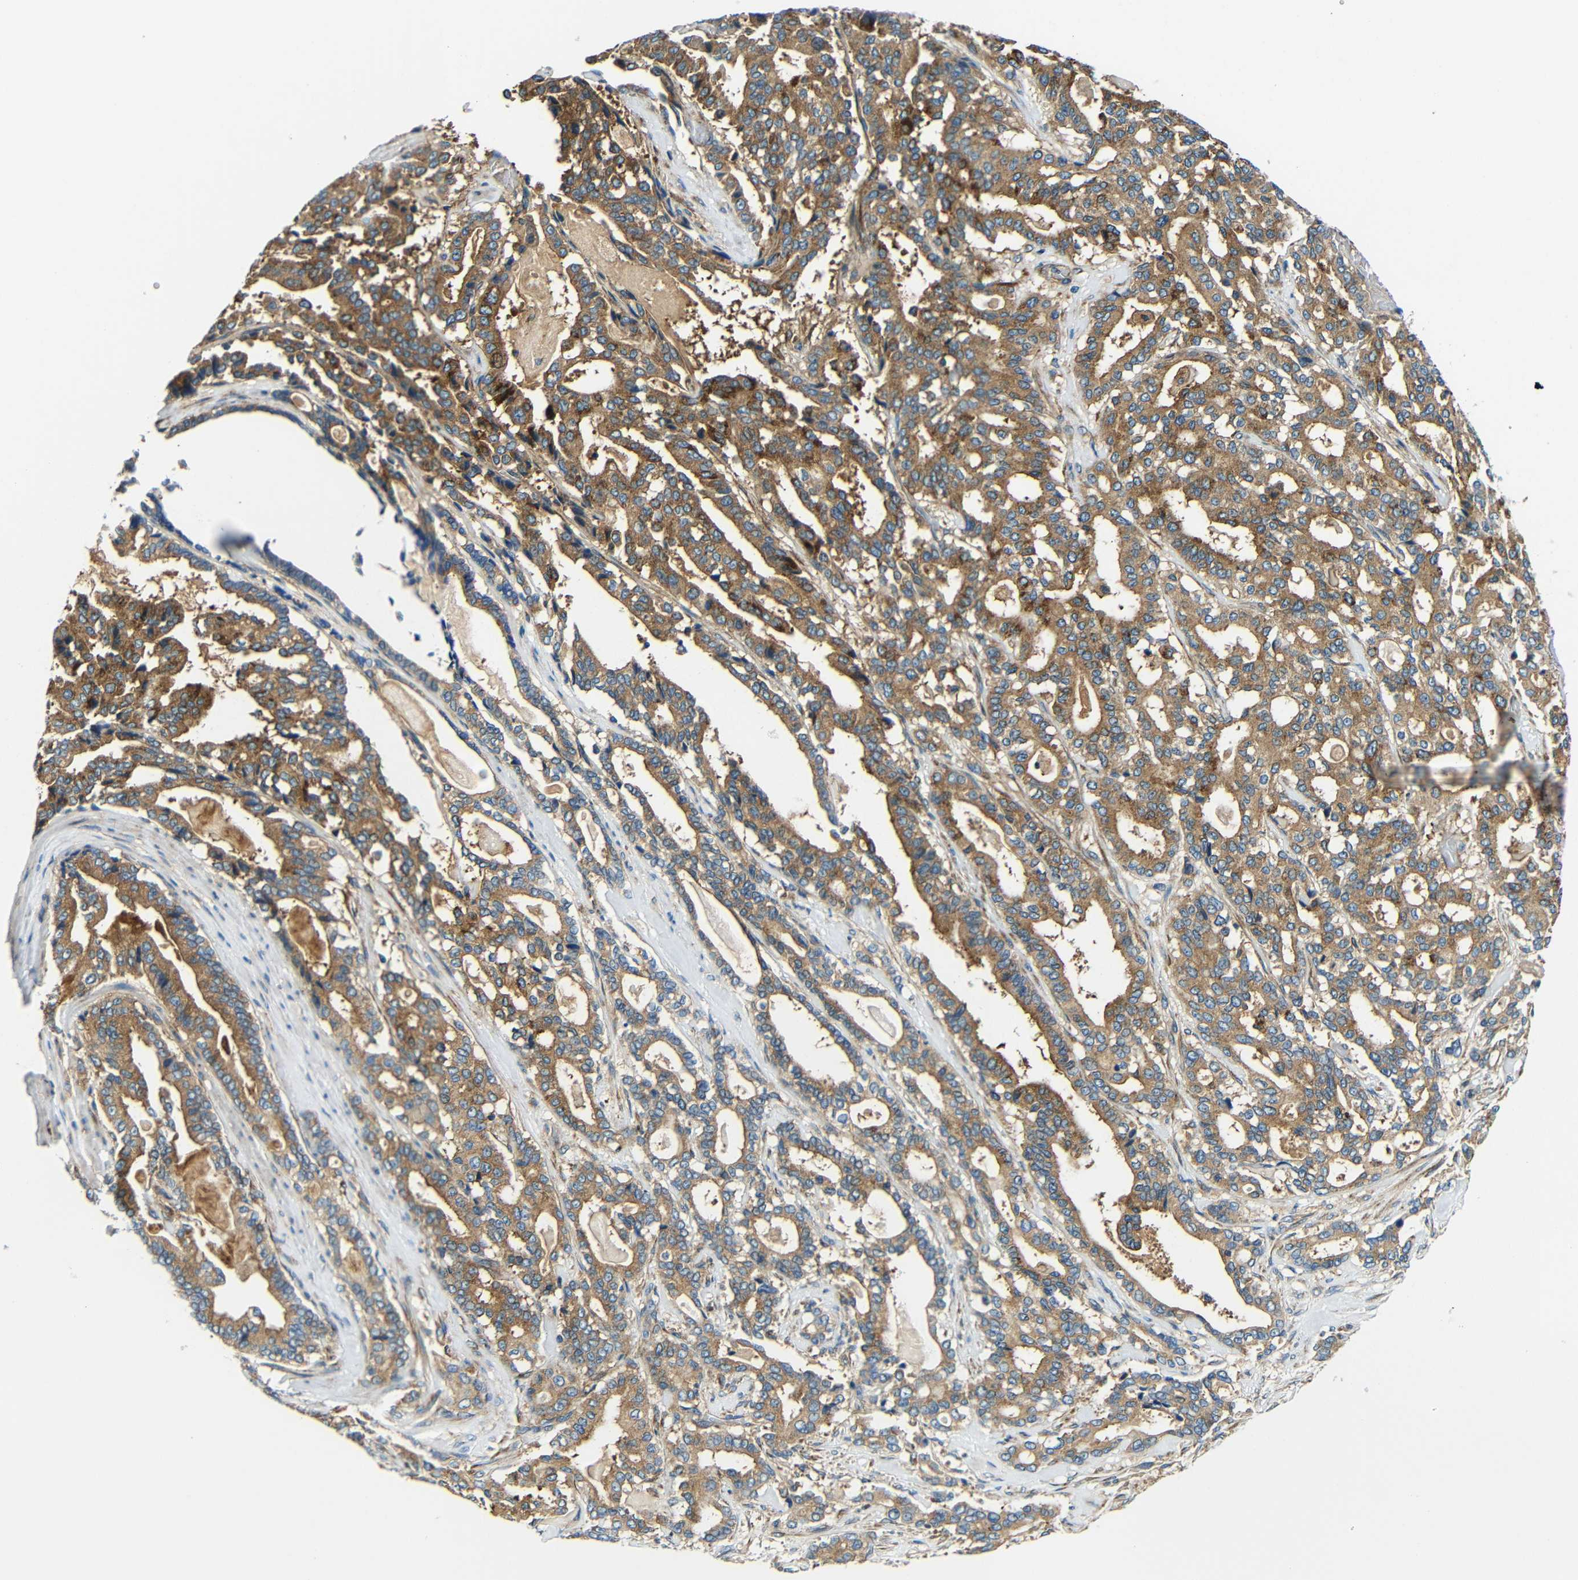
{"staining": {"intensity": "moderate", "quantity": ">75%", "location": "cytoplasmic/membranous"}, "tissue": "pancreatic cancer", "cell_type": "Tumor cells", "image_type": "cancer", "snomed": [{"axis": "morphology", "description": "Adenocarcinoma, NOS"}, {"axis": "topography", "description": "Pancreas"}], "caption": "An IHC micrograph of neoplastic tissue is shown. Protein staining in brown labels moderate cytoplasmic/membranous positivity in pancreatic adenocarcinoma within tumor cells.", "gene": "USO1", "patient": {"sex": "male", "age": 63}}